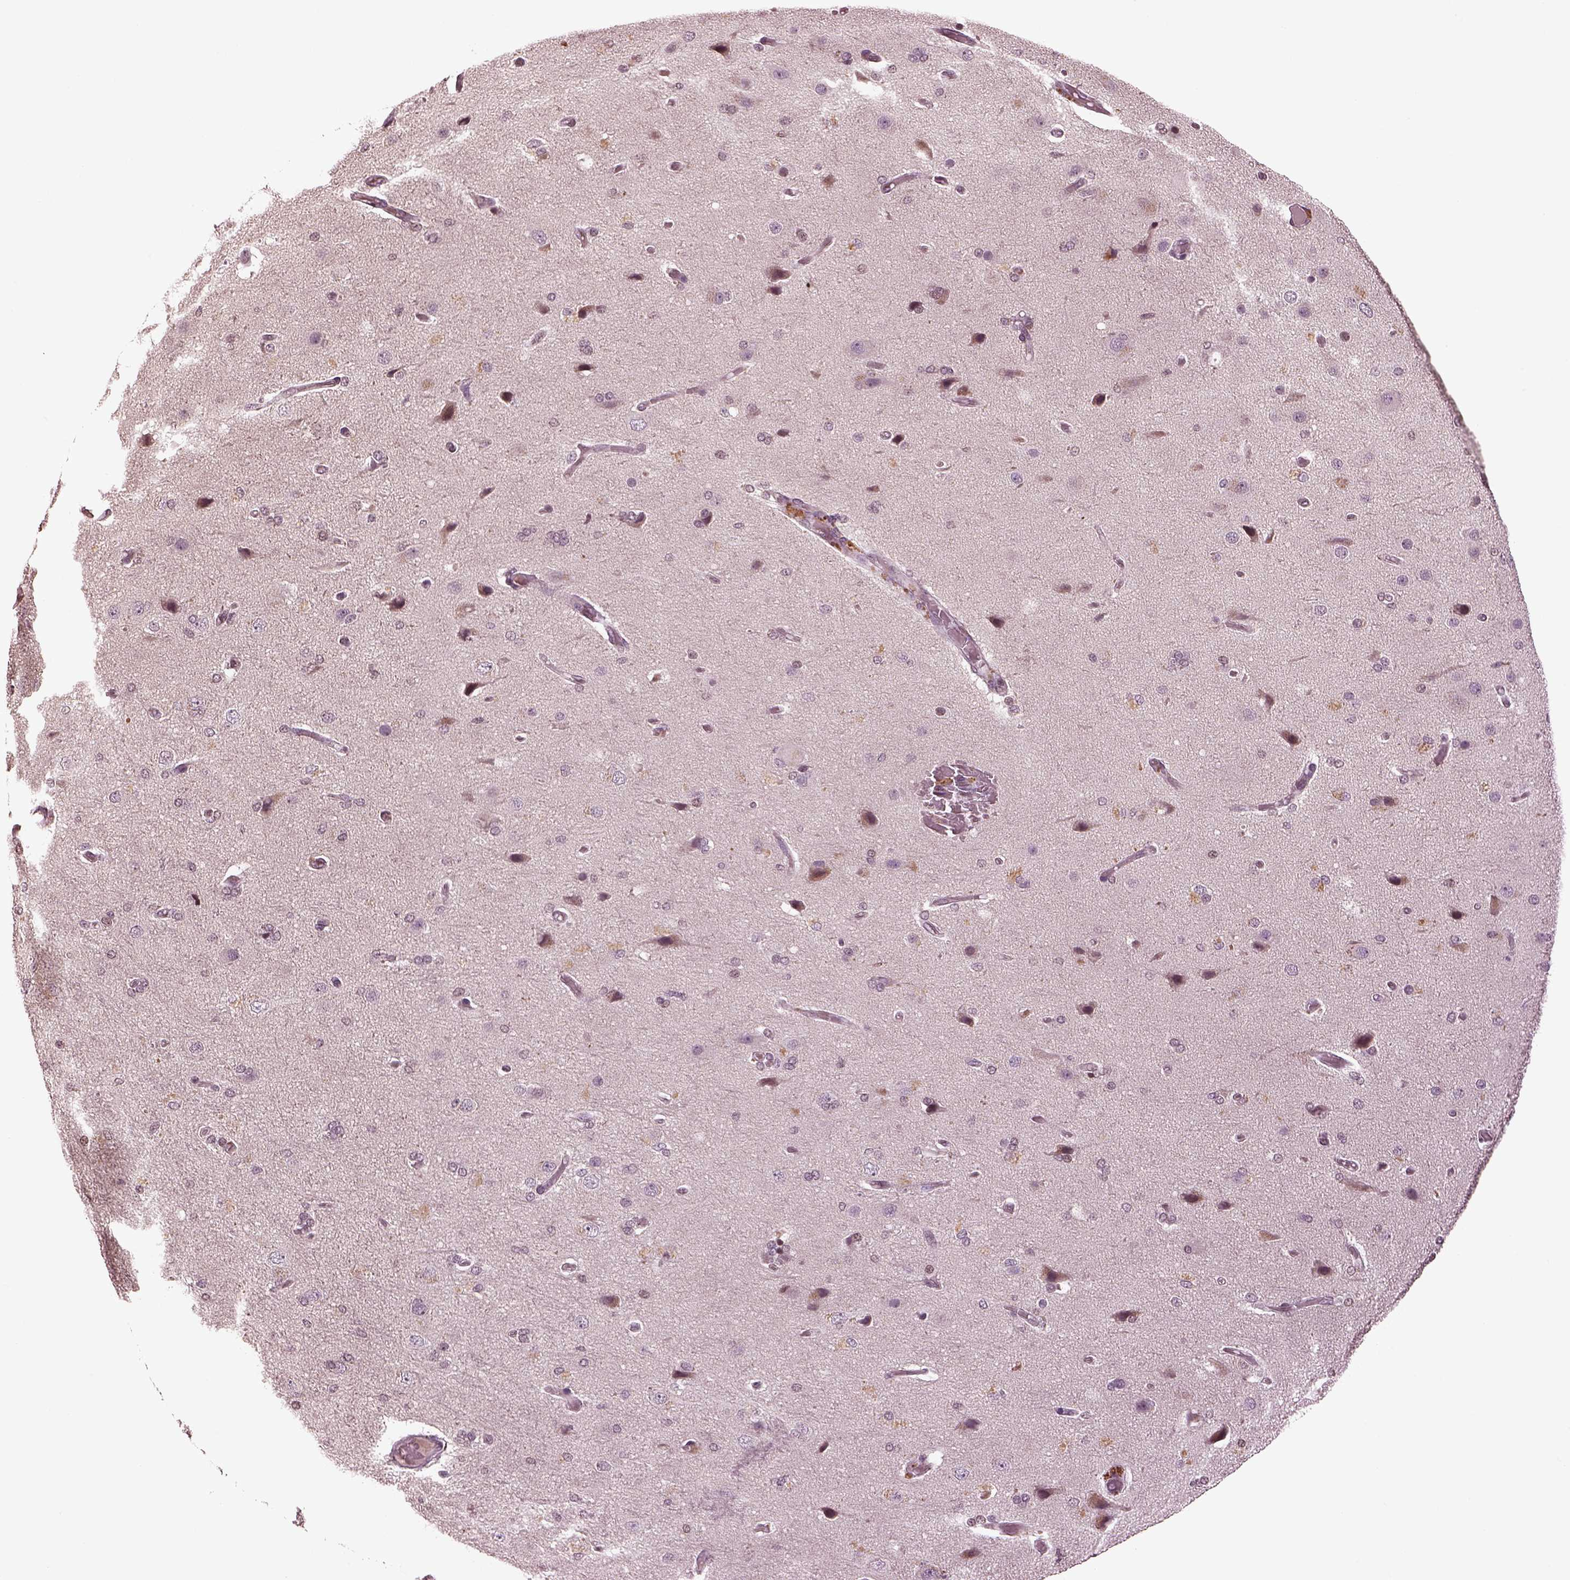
{"staining": {"intensity": "negative", "quantity": "none", "location": "none"}, "tissue": "cerebral cortex", "cell_type": "Endothelial cells", "image_type": "normal", "snomed": [{"axis": "morphology", "description": "Normal tissue, NOS"}, {"axis": "morphology", "description": "Glioma, malignant, High grade"}, {"axis": "topography", "description": "Cerebral cortex"}], "caption": "Protein analysis of normal cerebral cortex reveals no significant positivity in endothelial cells. Brightfield microscopy of immunohistochemistry stained with DAB (3,3'-diaminobenzidine) (brown) and hematoxylin (blue), captured at high magnification.", "gene": "GRM4", "patient": {"sex": "male", "age": 77}}